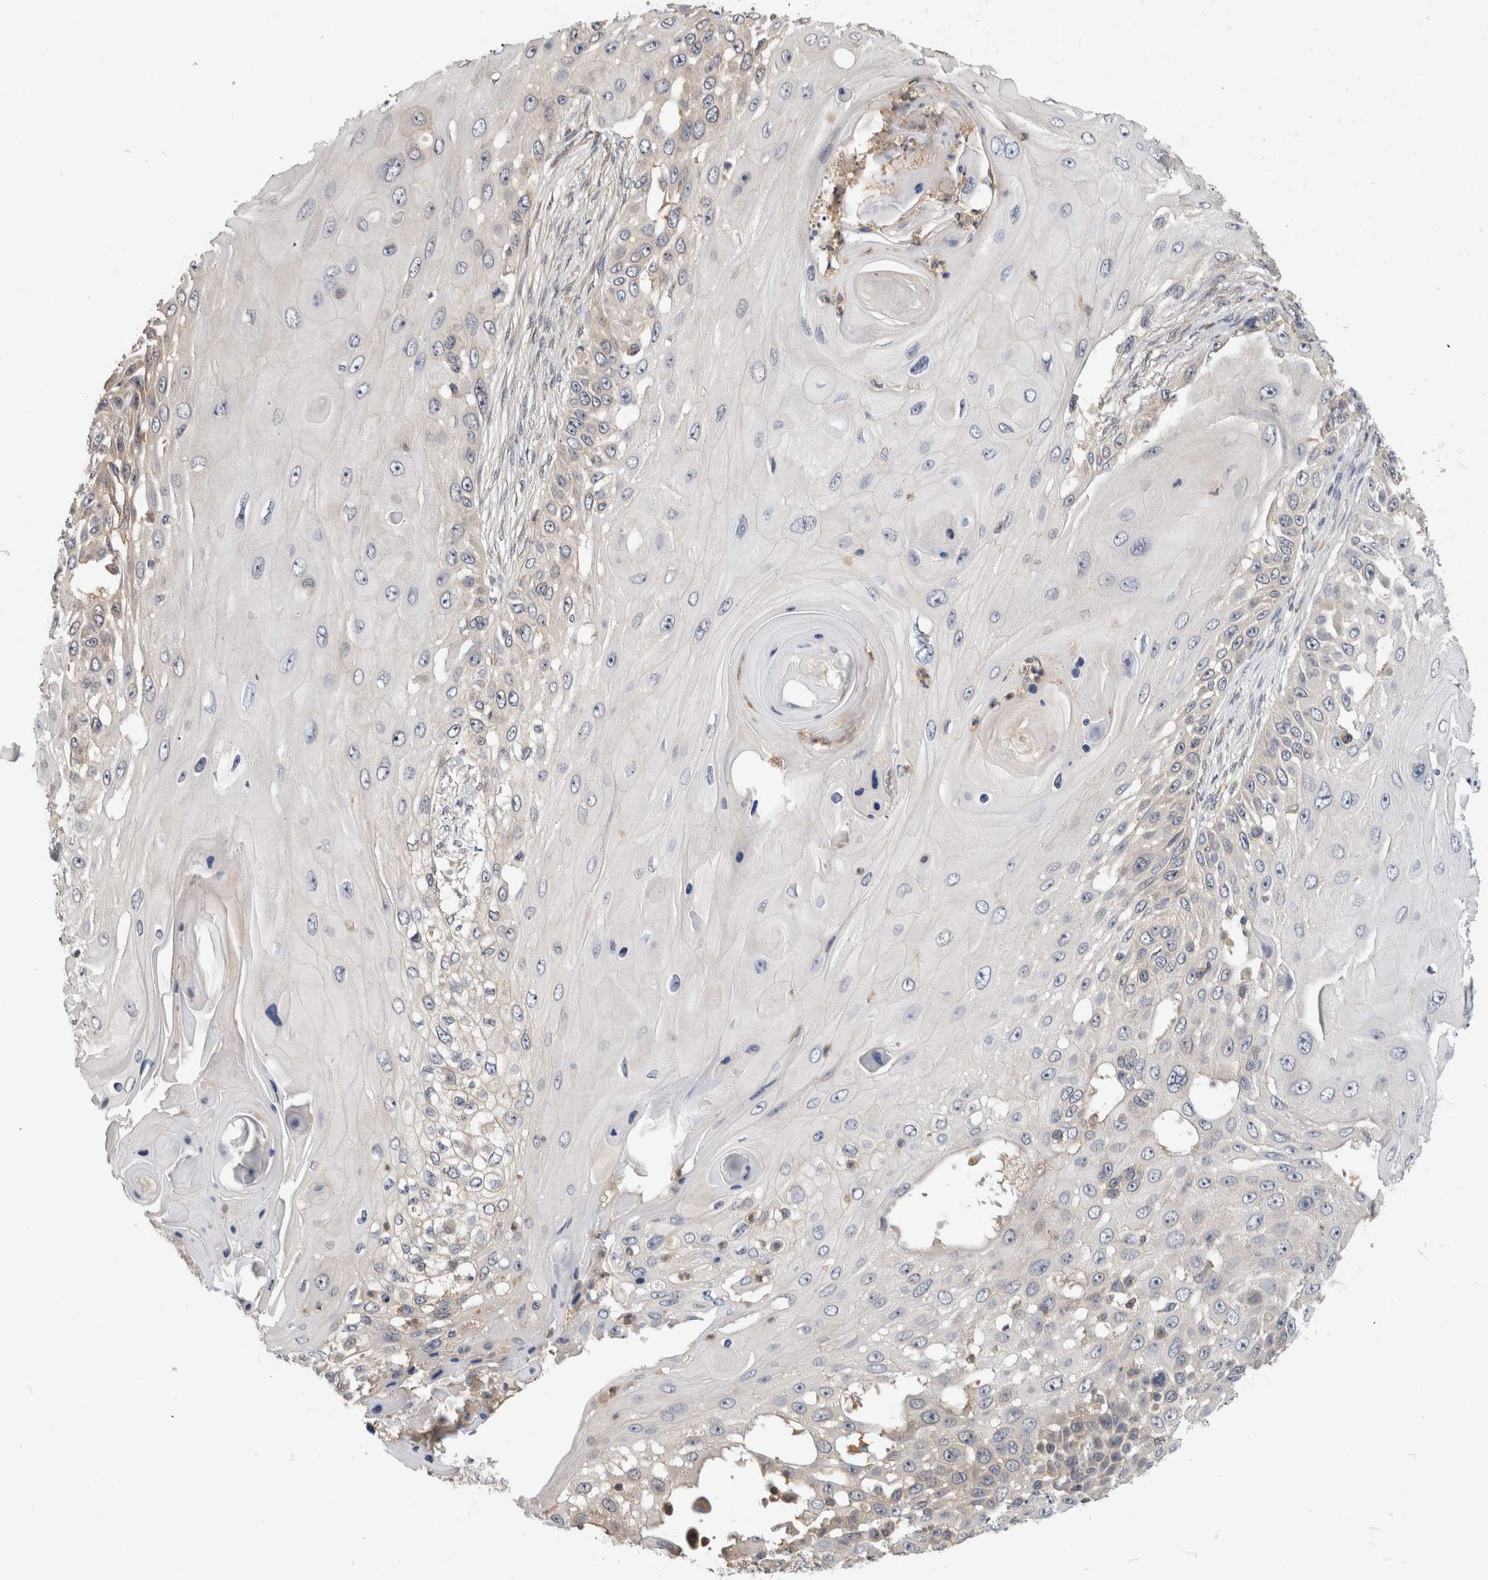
{"staining": {"intensity": "negative", "quantity": "none", "location": "none"}, "tissue": "skin cancer", "cell_type": "Tumor cells", "image_type": "cancer", "snomed": [{"axis": "morphology", "description": "Squamous cell carcinoma, NOS"}, {"axis": "topography", "description": "Skin"}], "caption": "Skin cancer stained for a protein using IHC shows no staining tumor cells.", "gene": "PGM1", "patient": {"sex": "female", "age": 44}}